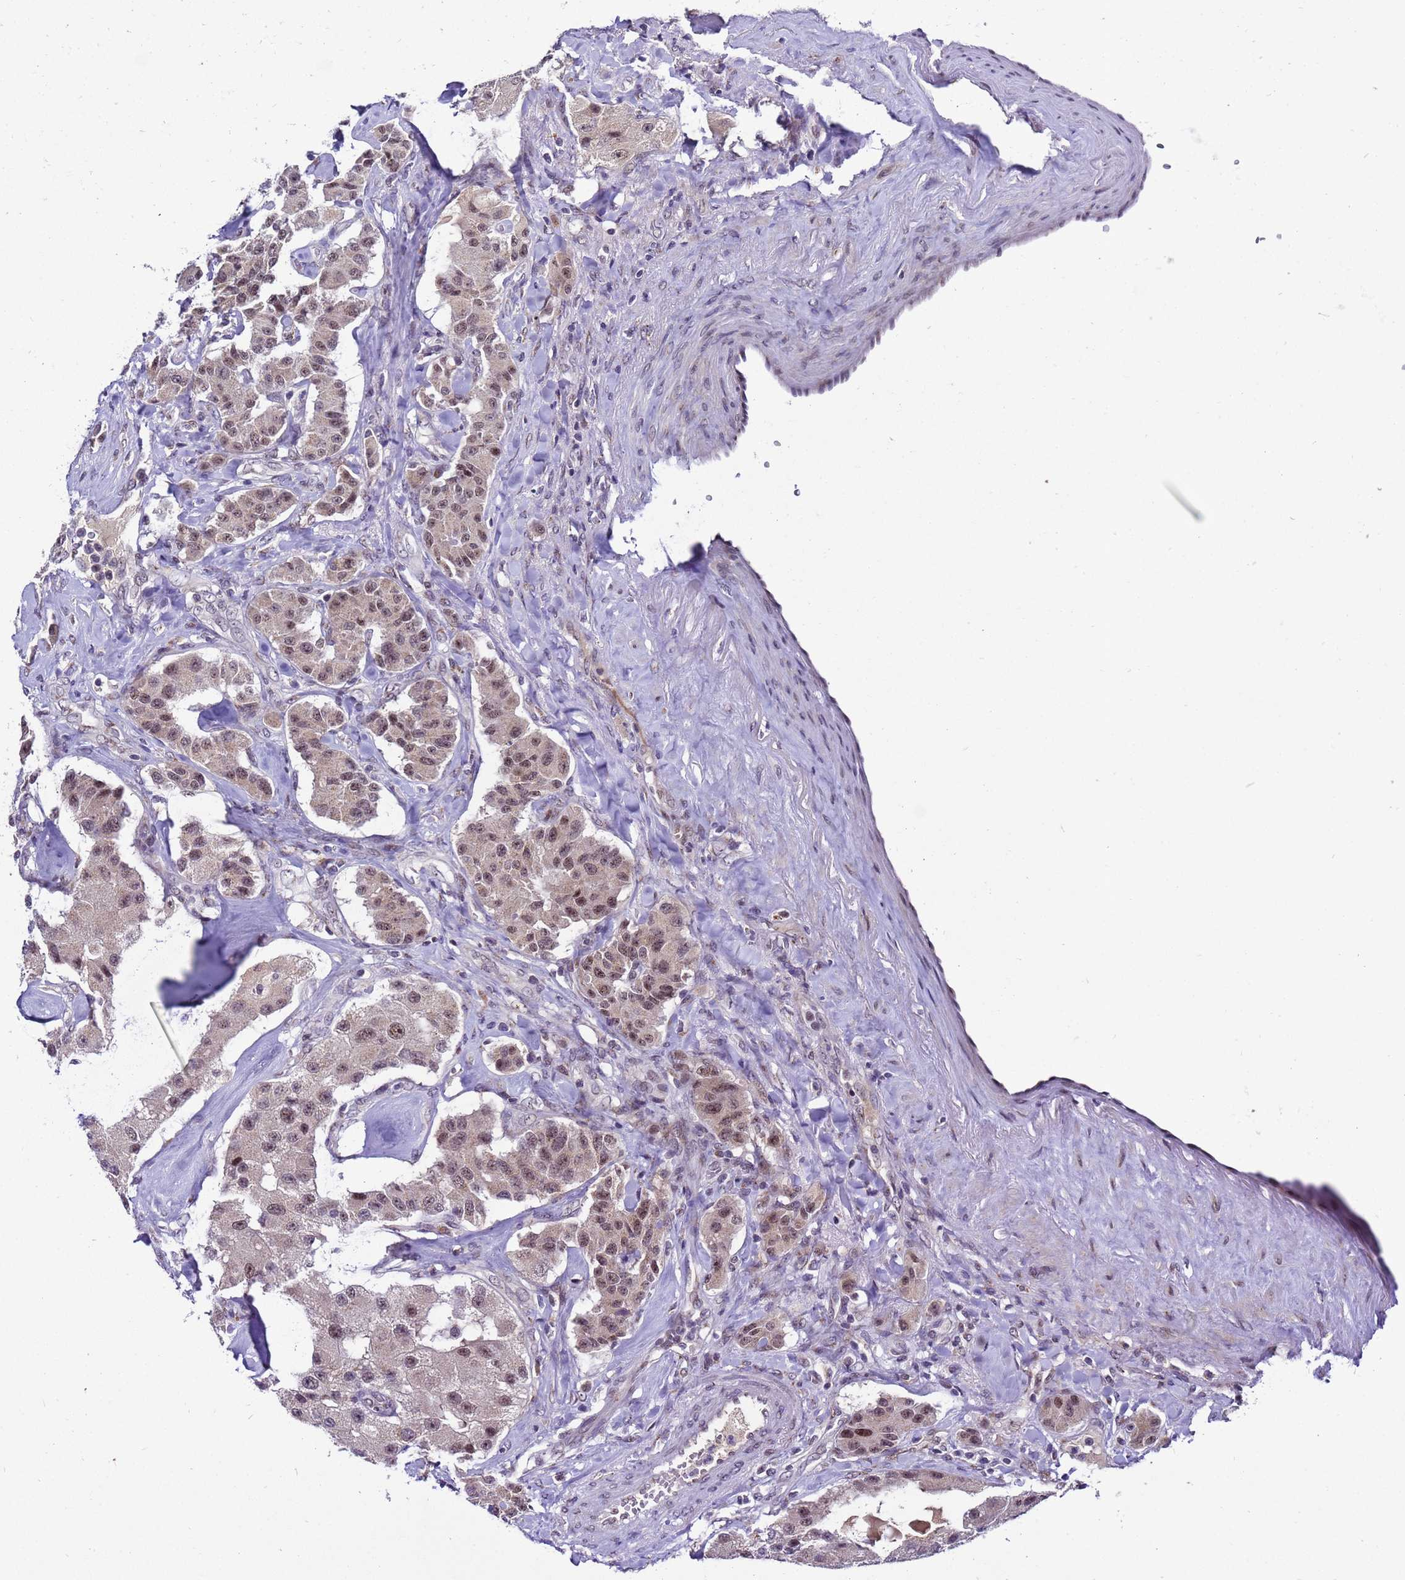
{"staining": {"intensity": "moderate", "quantity": "25%-75%", "location": "nuclear"}, "tissue": "carcinoid", "cell_type": "Tumor cells", "image_type": "cancer", "snomed": [{"axis": "morphology", "description": "Carcinoid, malignant, NOS"}, {"axis": "topography", "description": "Pancreas"}], "caption": "Protein staining of carcinoid tissue exhibits moderate nuclear expression in about 25%-75% of tumor cells.", "gene": "C19orf47", "patient": {"sex": "male", "age": 41}}